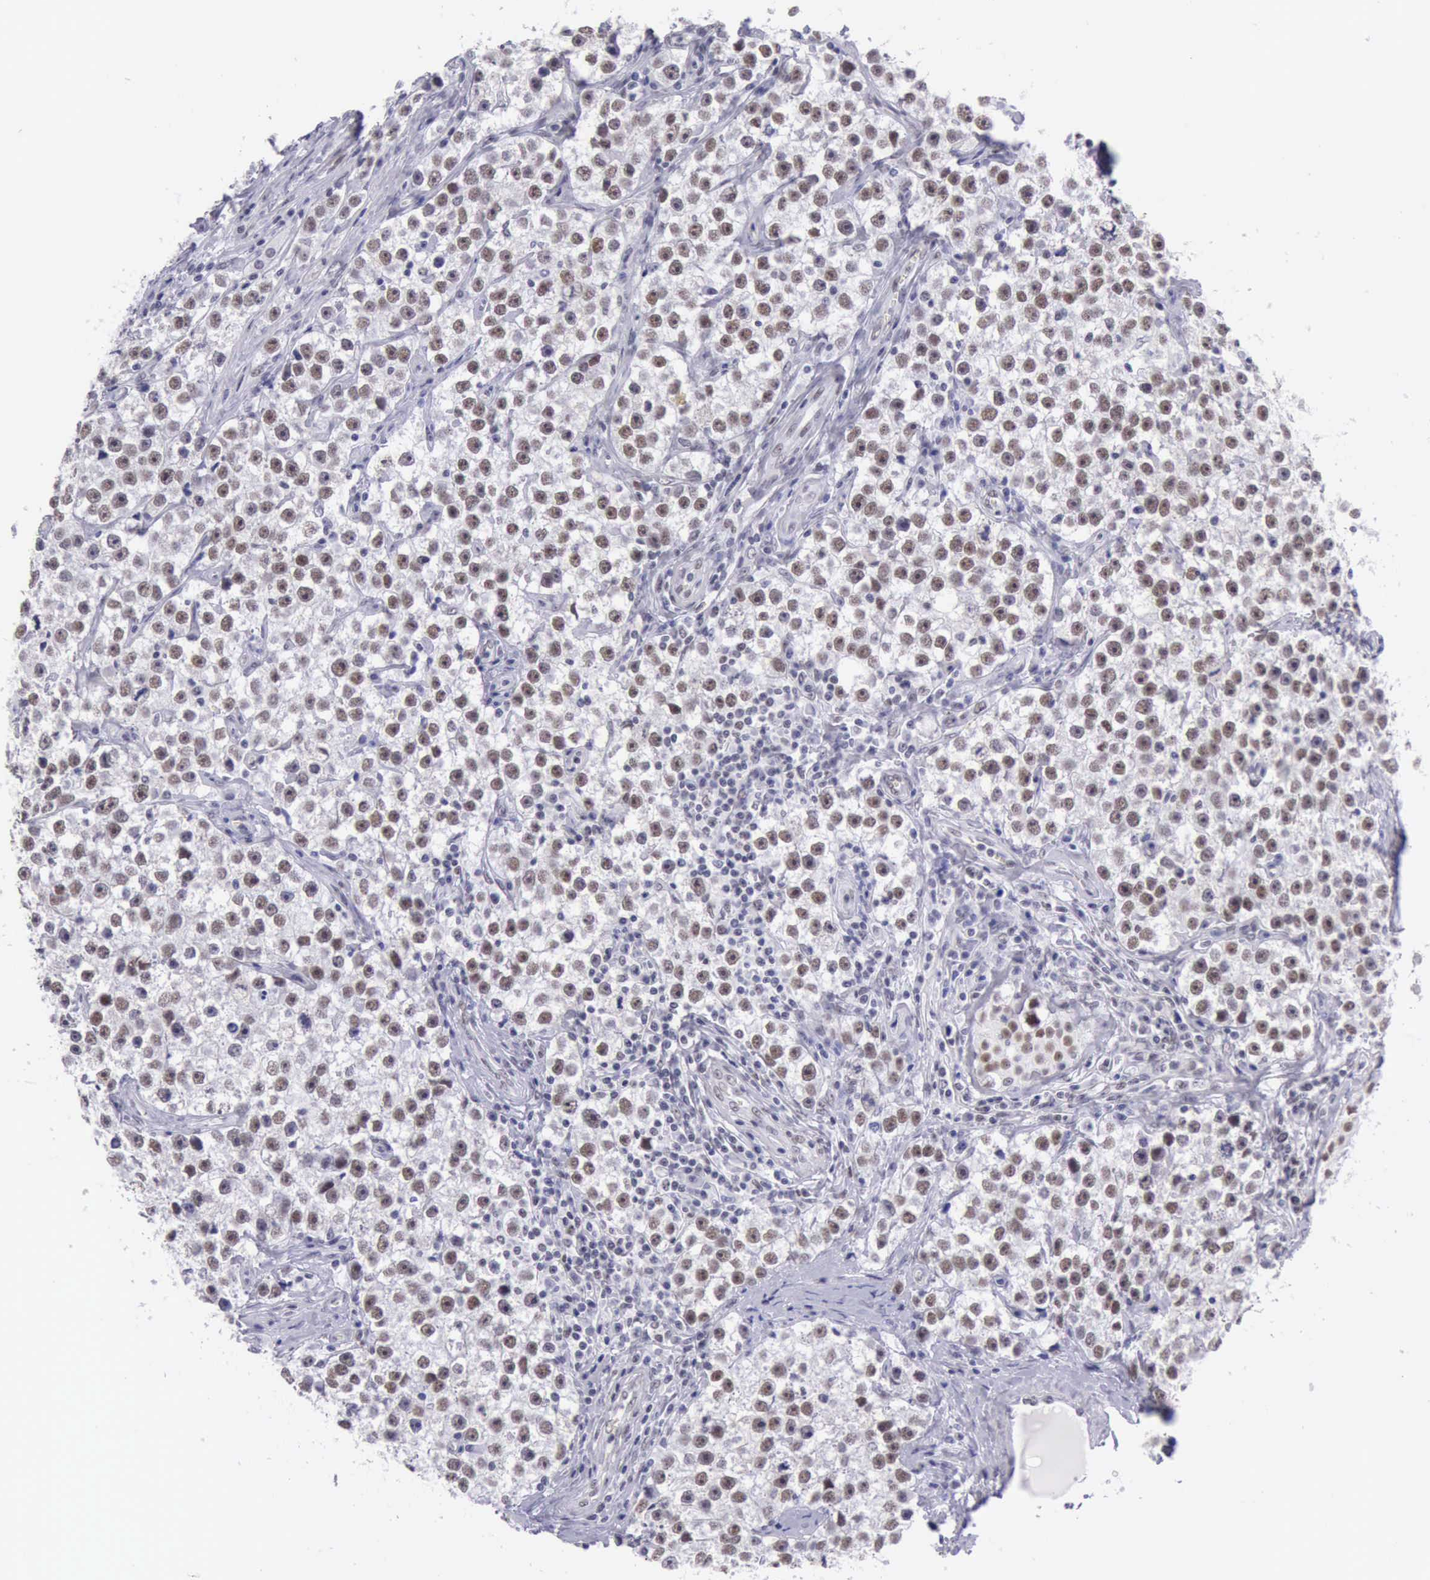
{"staining": {"intensity": "weak", "quantity": "25%-75%", "location": "nuclear"}, "tissue": "testis cancer", "cell_type": "Tumor cells", "image_type": "cancer", "snomed": [{"axis": "morphology", "description": "Seminoma, NOS"}, {"axis": "topography", "description": "Testis"}], "caption": "A micrograph of testis cancer (seminoma) stained for a protein demonstrates weak nuclear brown staining in tumor cells.", "gene": "EP300", "patient": {"sex": "male", "age": 32}}